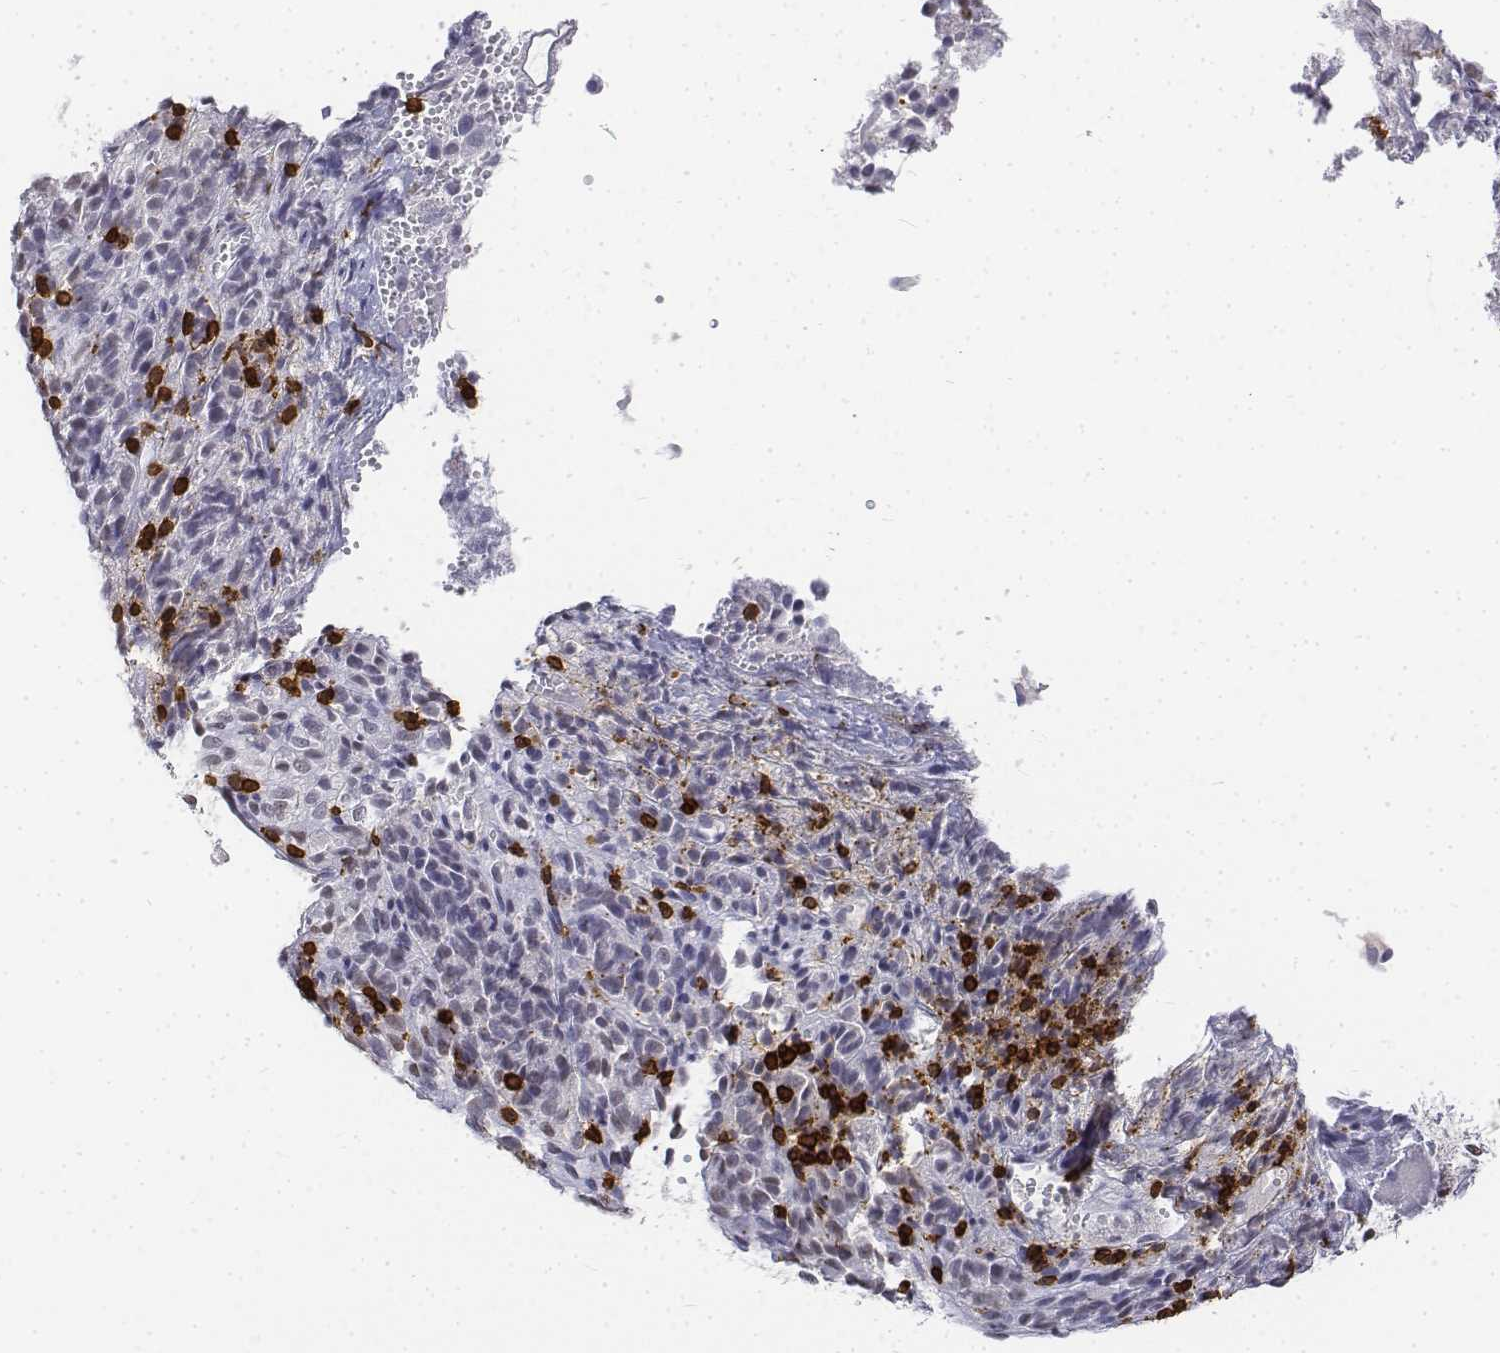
{"staining": {"intensity": "negative", "quantity": "none", "location": "none"}, "tissue": "melanoma", "cell_type": "Tumor cells", "image_type": "cancer", "snomed": [{"axis": "morphology", "description": "Malignant melanoma, Metastatic site"}, {"axis": "topography", "description": "Brain"}], "caption": "Immunohistochemistry (IHC) of melanoma displays no positivity in tumor cells.", "gene": "CD3E", "patient": {"sex": "female", "age": 56}}